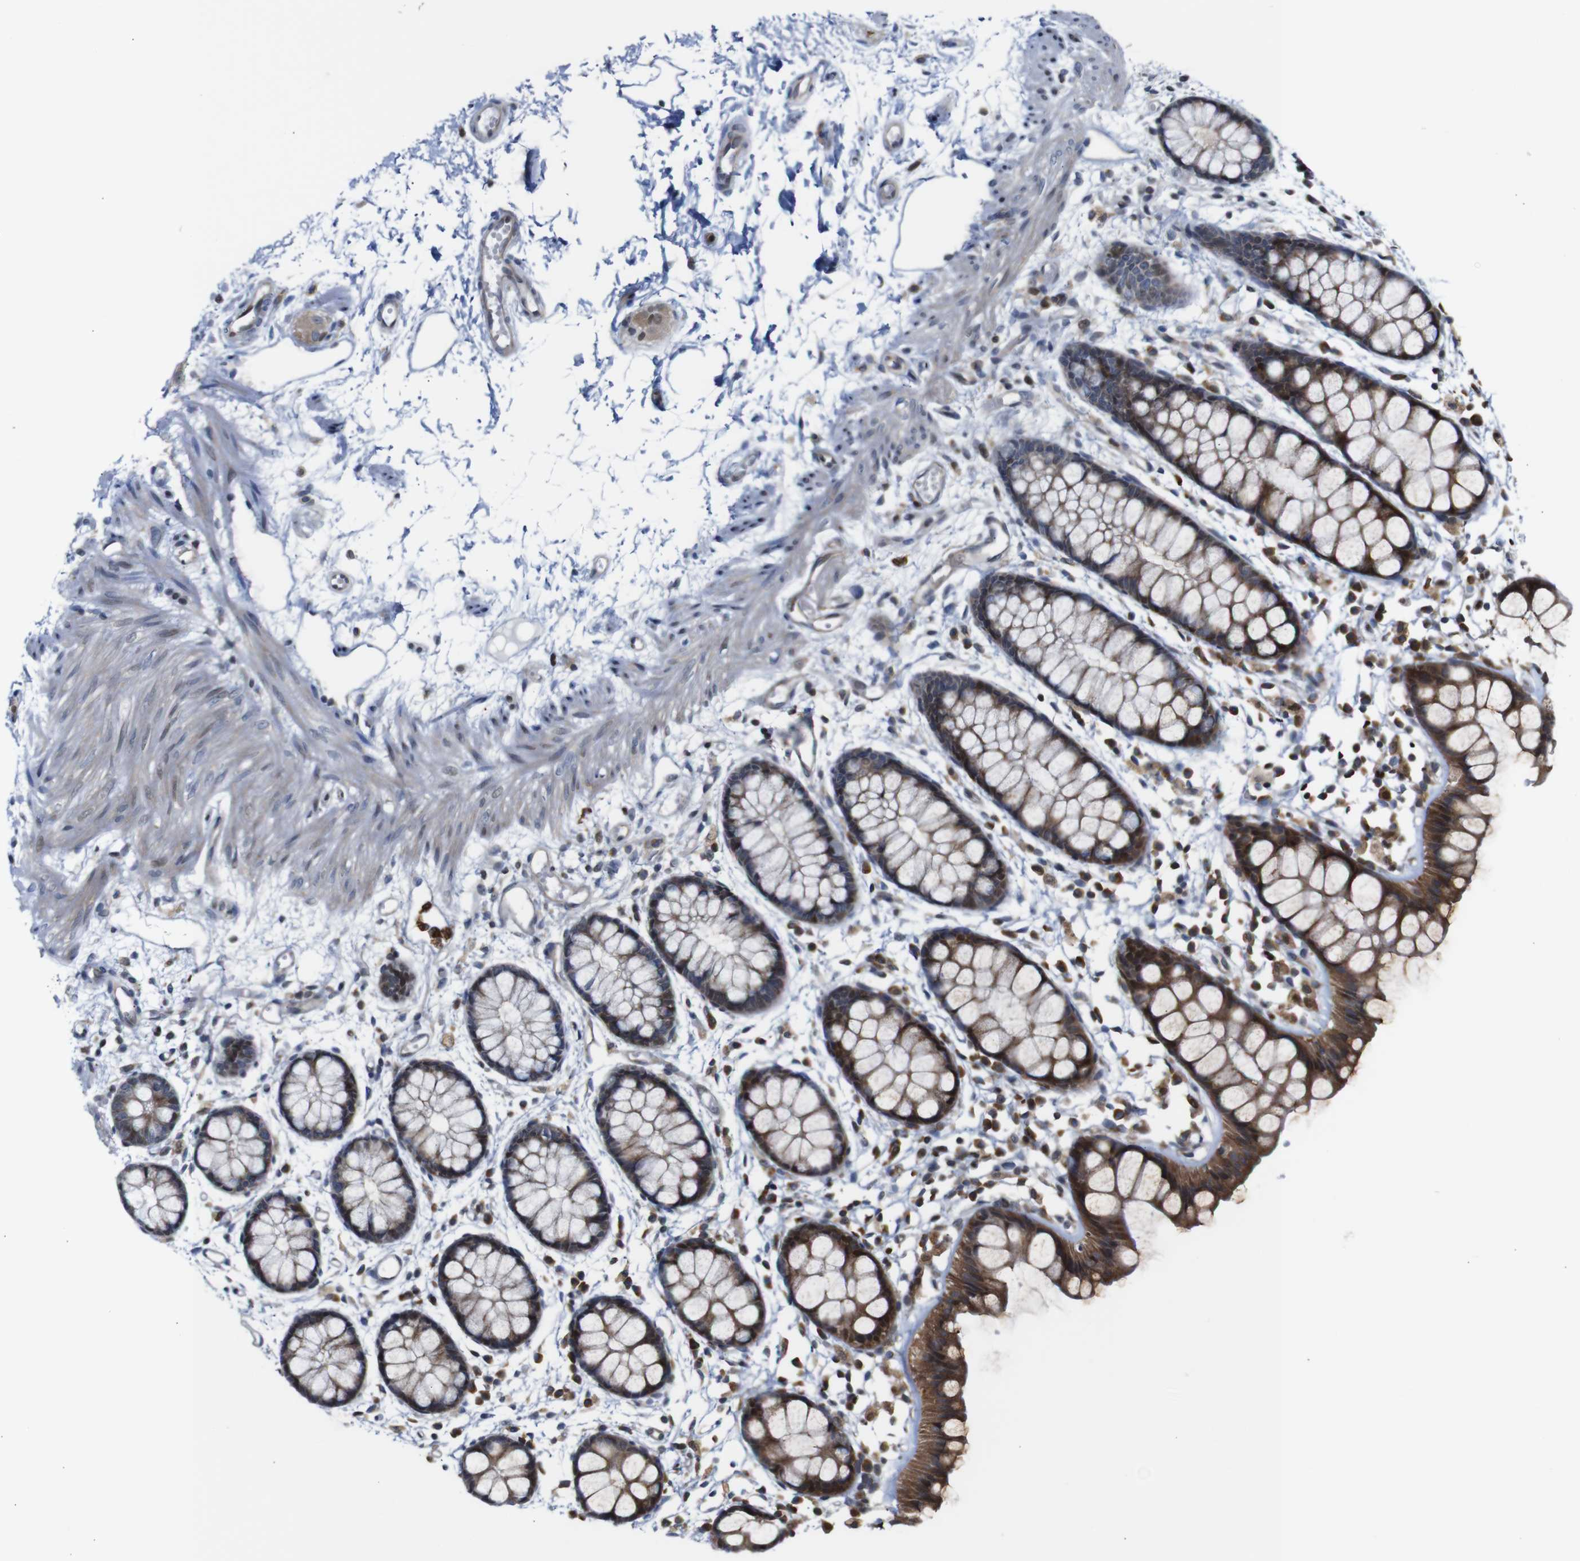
{"staining": {"intensity": "strong", "quantity": ">75%", "location": "cytoplasmic/membranous,nuclear"}, "tissue": "rectum", "cell_type": "Glandular cells", "image_type": "normal", "snomed": [{"axis": "morphology", "description": "Normal tissue, NOS"}, {"axis": "topography", "description": "Rectum"}], "caption": "The immunohistochemical stain shows strong cytoplasmic/membranous,nuclear expression in glandular cells of normal rectum.", "gene": "PTPN1", "patient": {"sex": "female", "age": 66}}